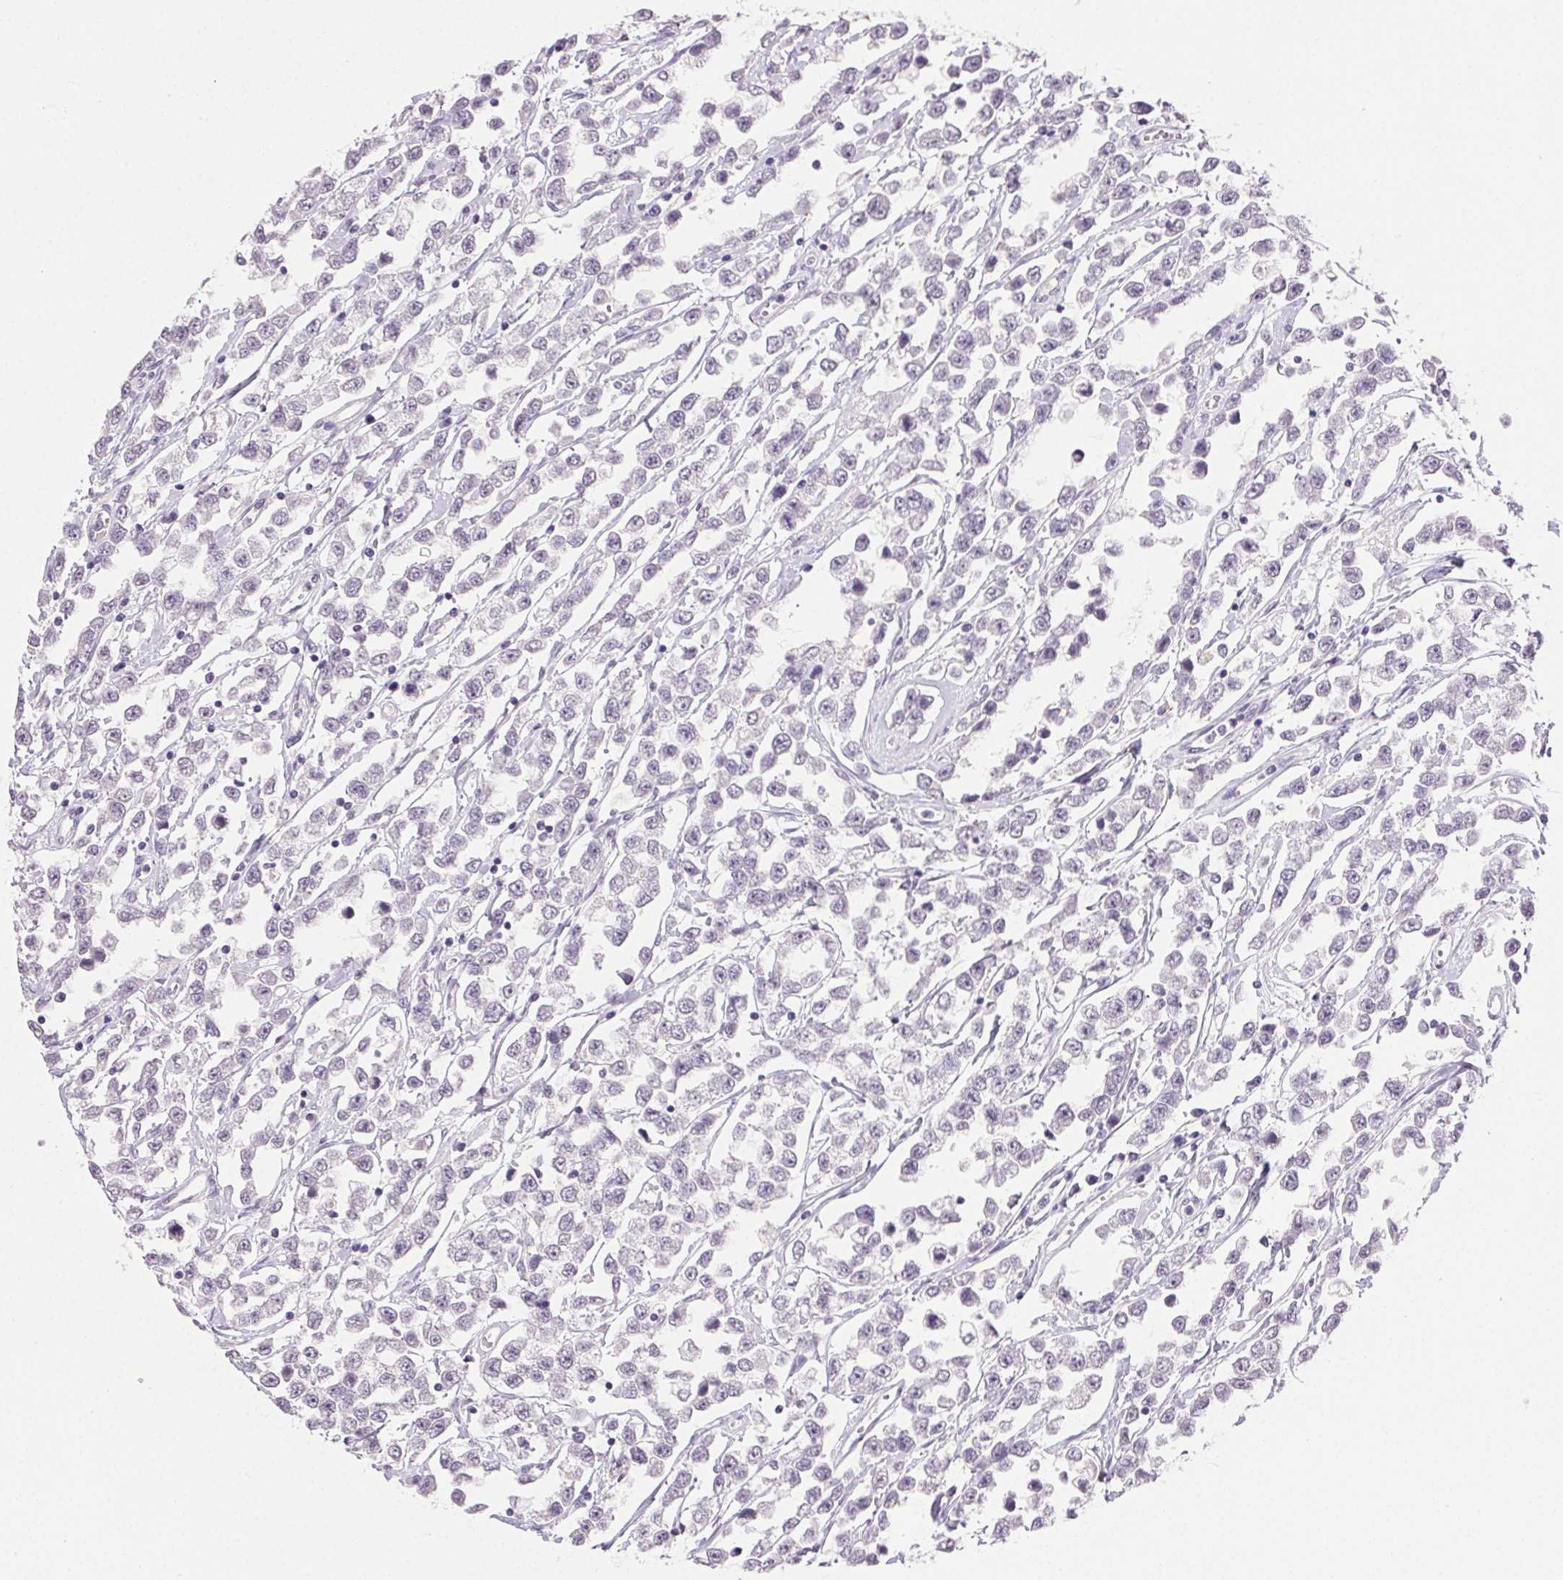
{"staining": {"intensity": "negative", "quantity": "none", "location": "none"}, "tissue": "testis cancer", "cell_type": "Tumor cells", "image_type": "cancer", "snomed": [{"axis": "morphology", "description": "Seminoma, NOS"}, {"axis": "topography", "description": "Testis"}], "caption": "This is a micrograph of immunohistochemistry staining of testis cancer, which shows no positivity in tumor cells.", "gene": "CLDN10", "patient": {"sex": "male", "age": 34}}